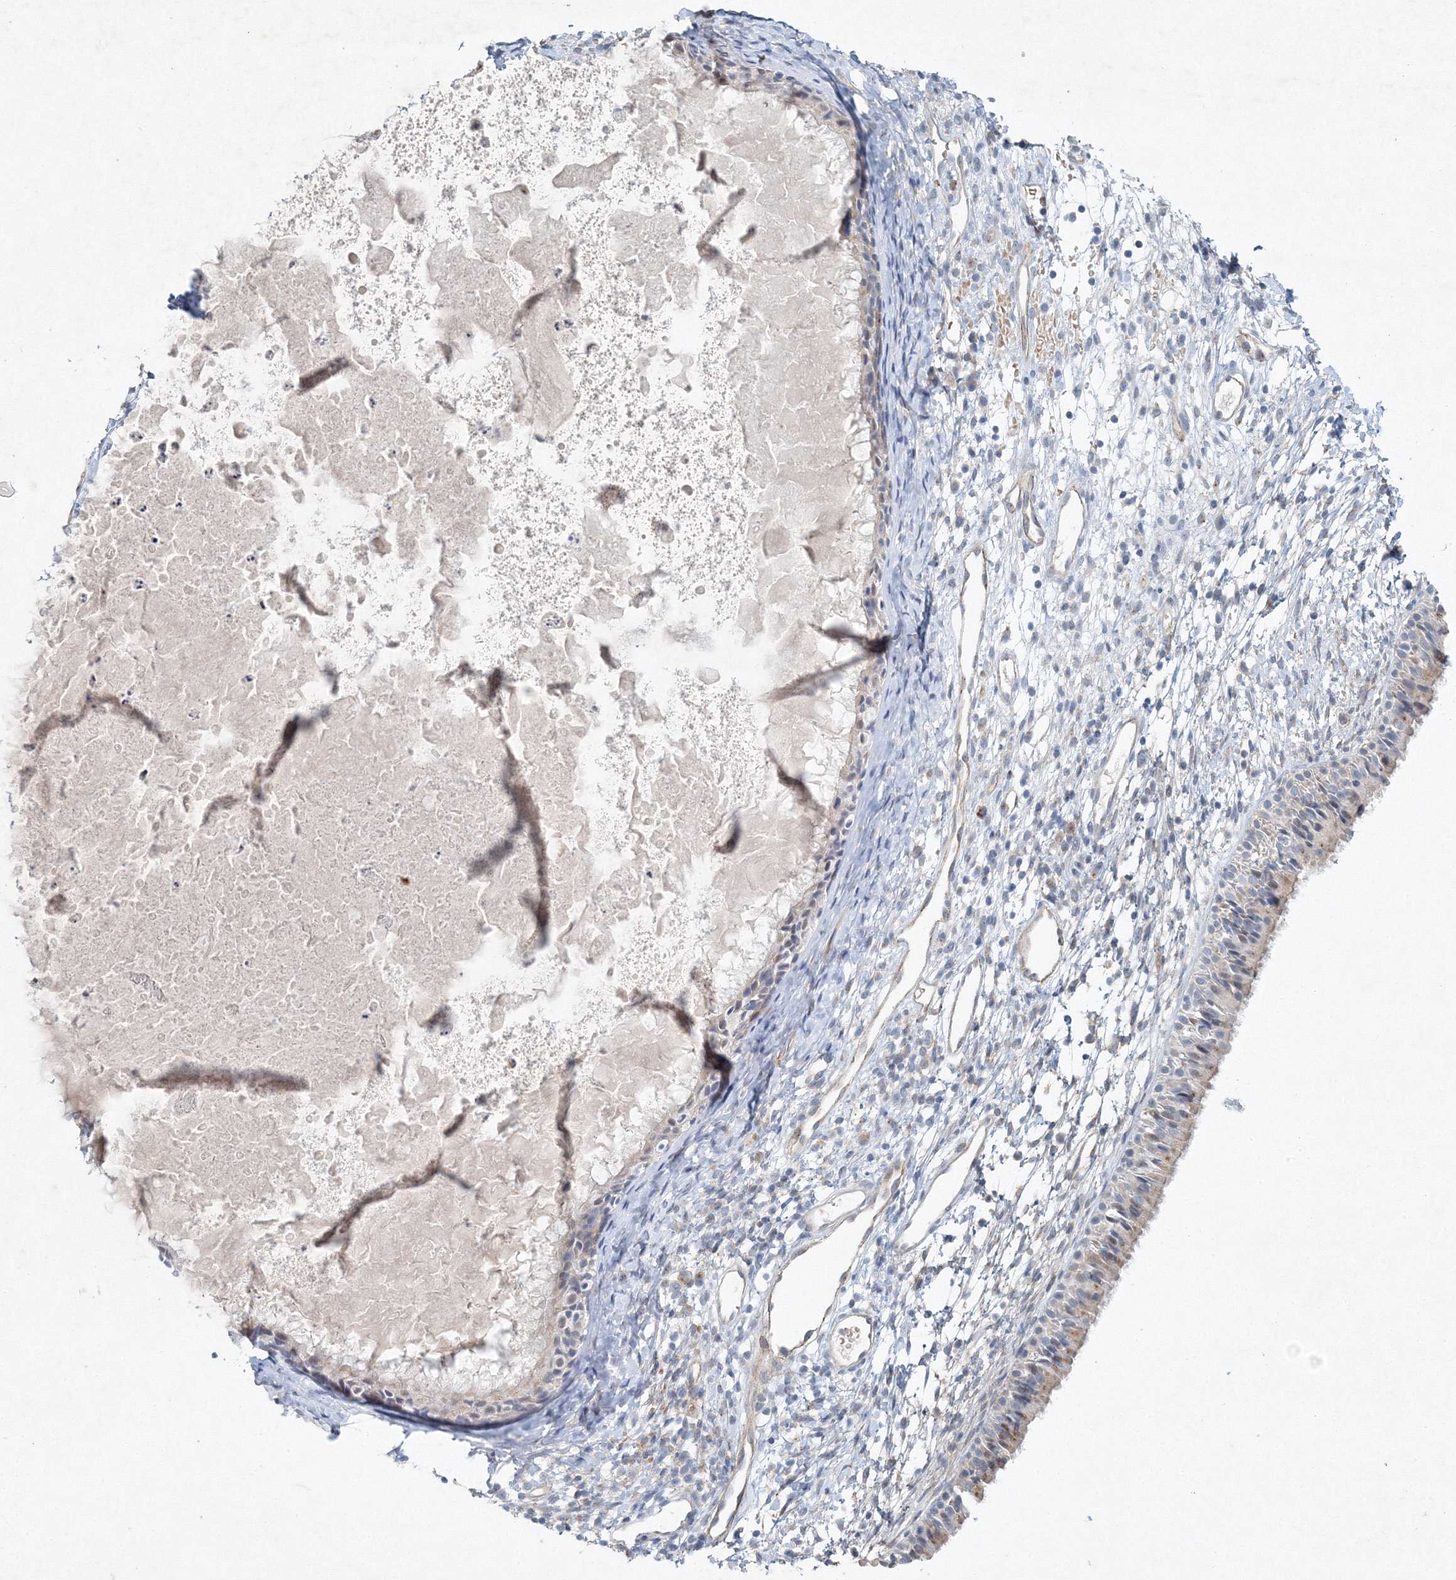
{"staining": {"intensity": "negative", "quantity": "none", "location": "none"}, "tissue": "nasopharynx", "cell_type": "Respiratory epithelial cells", "image_type": "normal", "snomed": [{"axis": "morphology", "description": "Normal tissue, NOS"}, {"axis": "topography", "description": "Nasopharynx"}], "caption": "Immunohistochemistry of benign human nasopharynx exhibits no staining in respiratory epithelial cells.", "gene": "SH3BP5", "patient": {"sex": "male", "age": 22}}